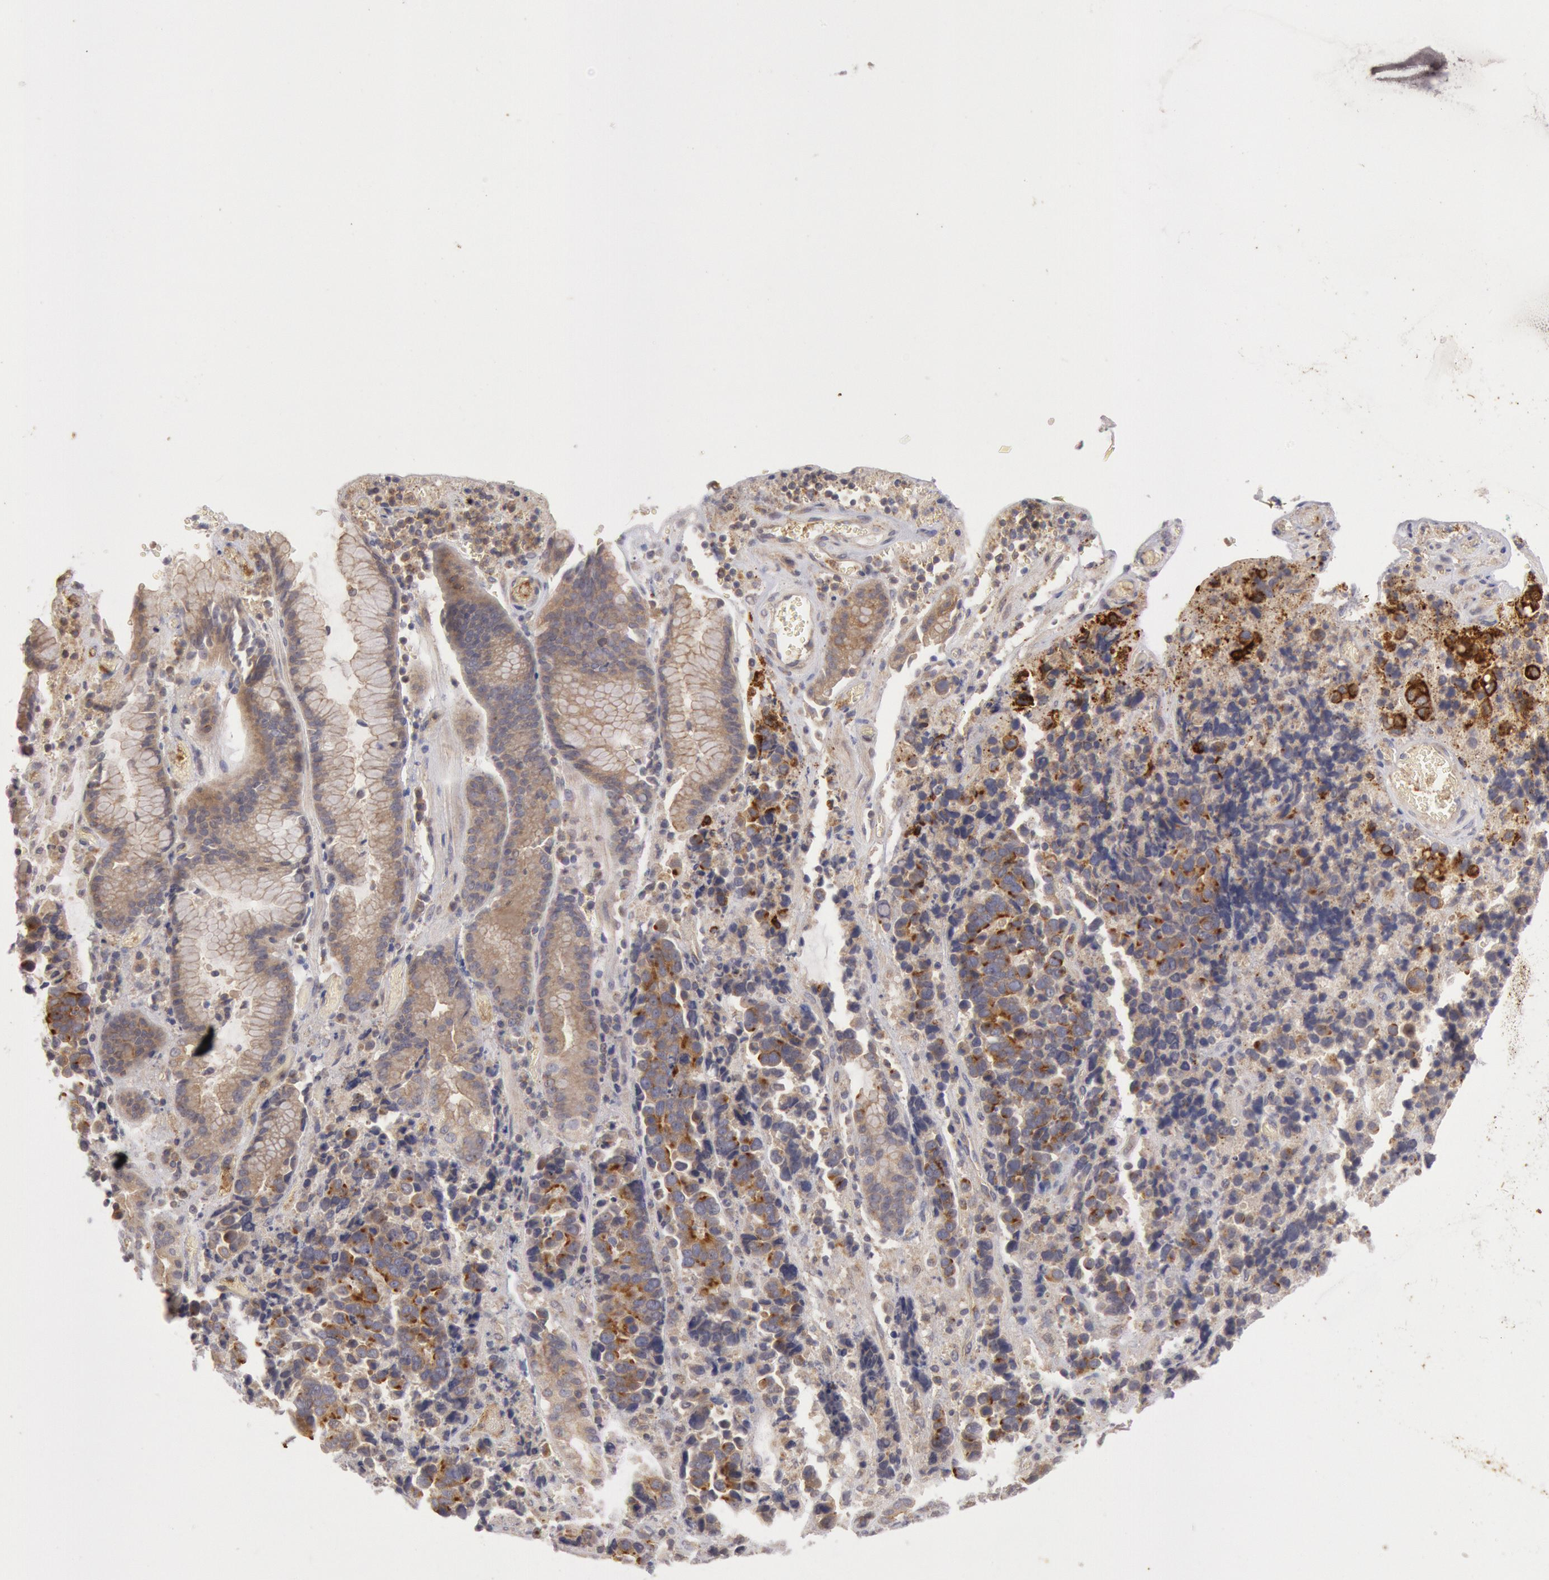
{"staining": {"intensity": "moderate", "quantity": "25%-75%", "location": "cytoplasmic/membranous"}, "tissue": "stomach cancer", "cell_type": "Tumor cells", "image_type": "cancer", "snomed": [{"axis": "morphology", "description": "Adenocarcinoma, NOS"}, {"axis": "topography", "description": "Stomach, upper"}], "caption": "Tumor cells exhibit medium levels of moderate cytoplasmic/membranous positivity in about 25%-75% of cells in human stomach cancer.", "gene": "PLA2G6", "patient": {"sex": "male", "age": 71}}